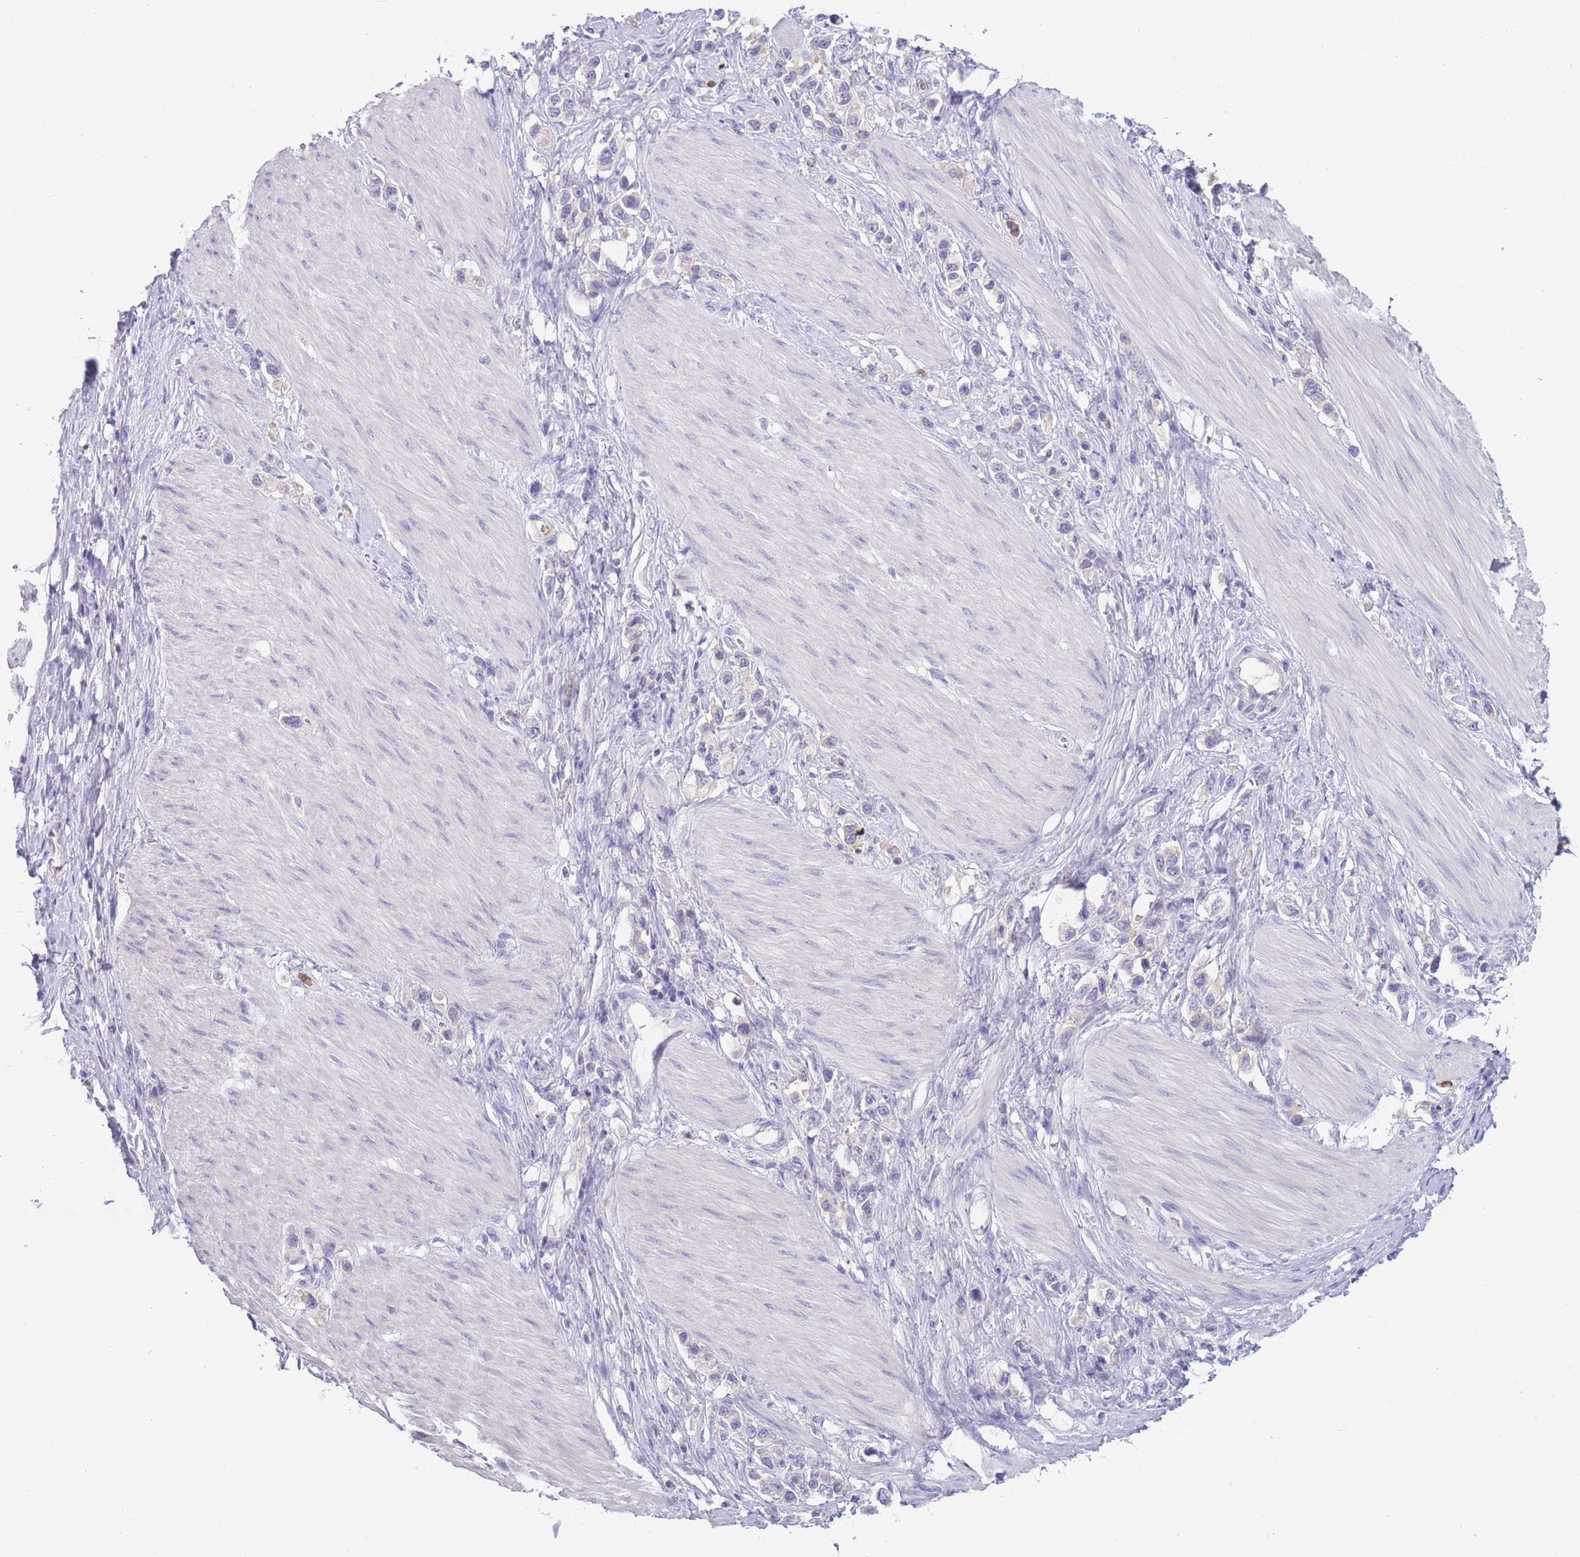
{"staining": {"intensity": "negative", "quantity": "none", "location": "none"}, "tissue": "stomach cancer", "cell_type": "Tumor cells", "image_type": "cancer", "snomed": [{"axis": "morphology", "description": "Adenocarcinoma, NOS"}, {"axis": "topography", "description": "Stomach"}], "caption": "Tumor cells show no significant positivity in stomach cancer.", "gene": "ST3GAL4", "patient": {"sex": "female", "age": 65}}